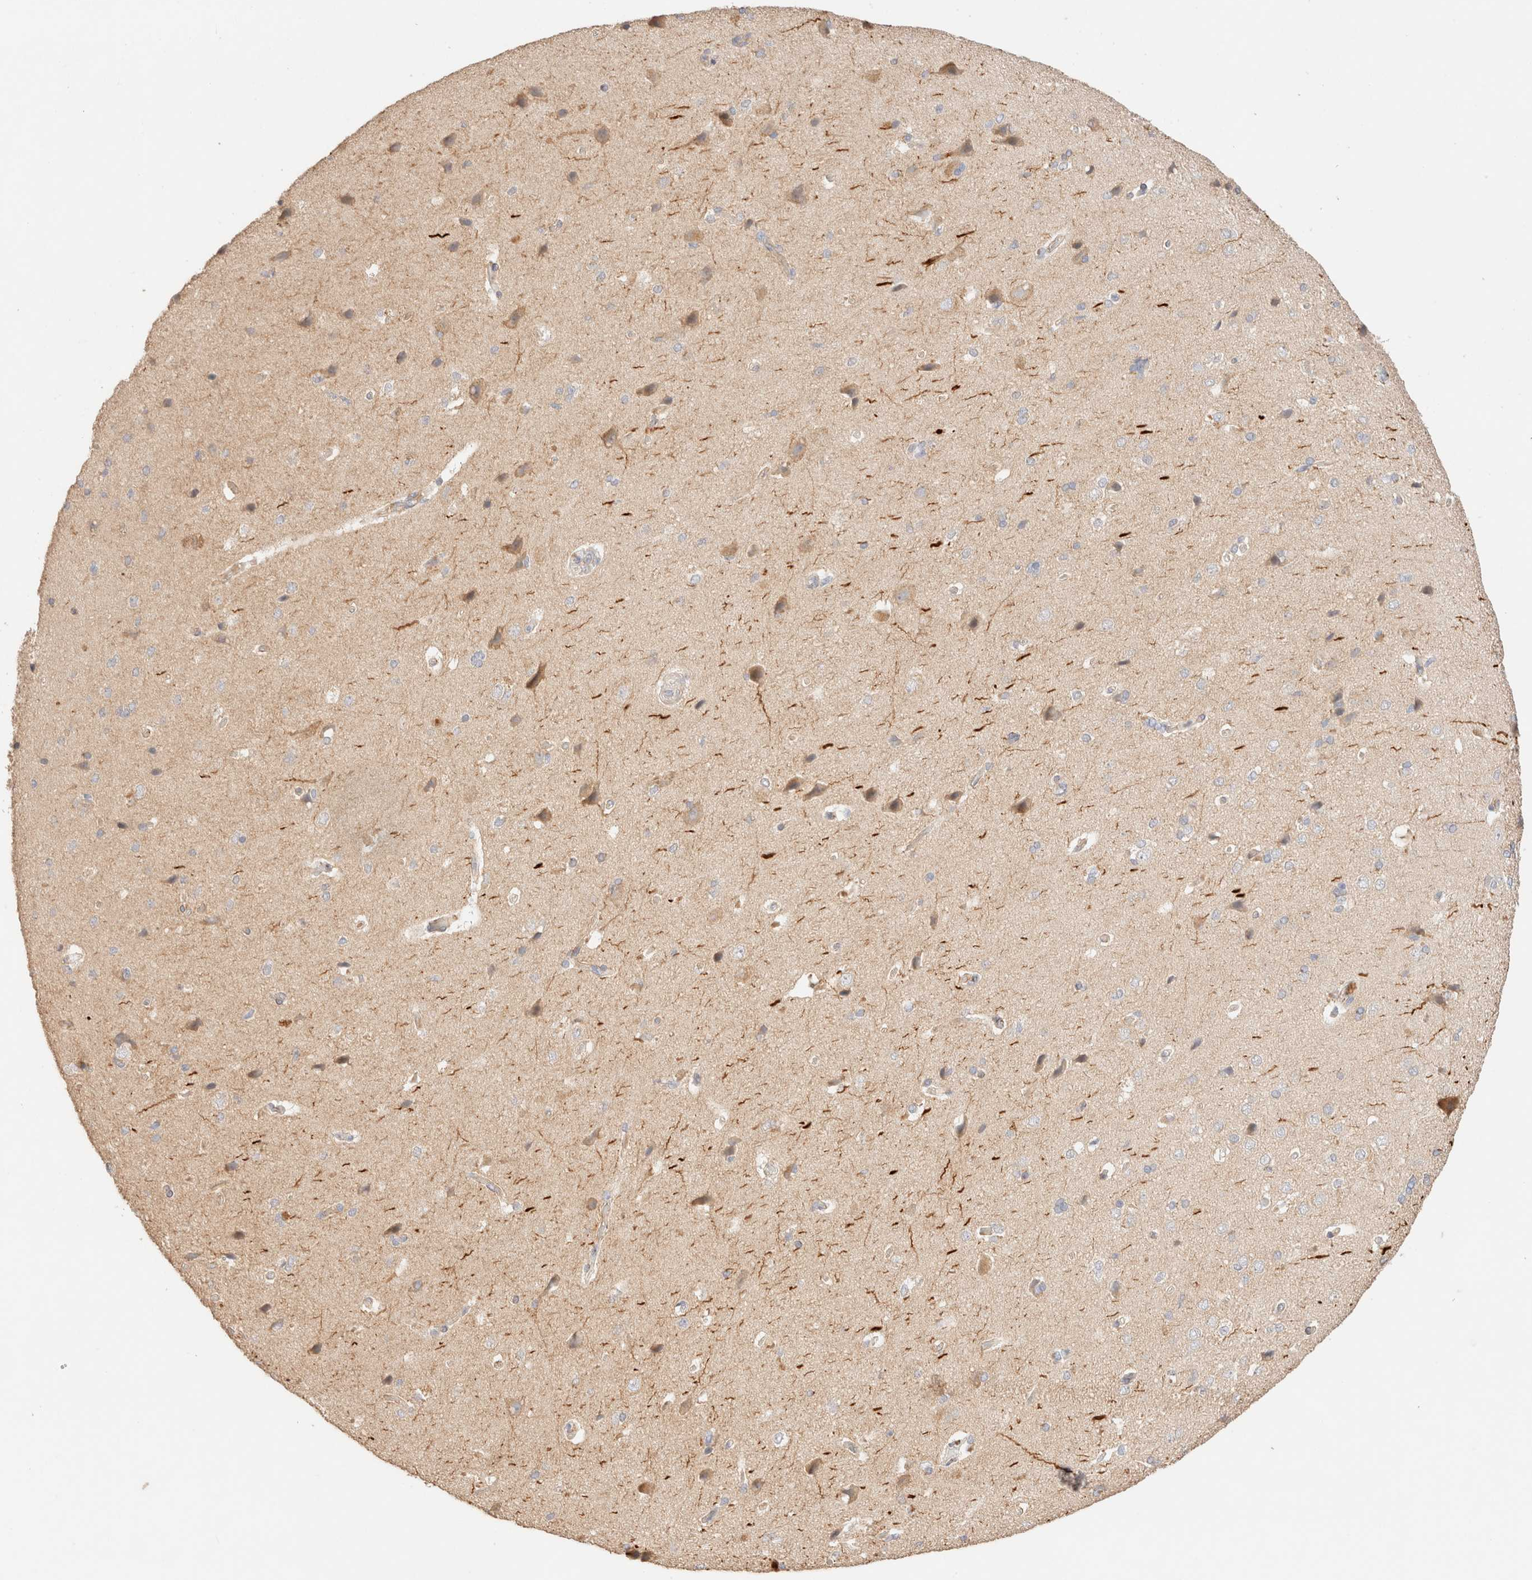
{"staining": {"intensity": "negative", "quantity": "none", "location": "none"}, "tissue": "cerebral cortex", "cell_type": "Endothelial cells", "image_type": "normal", "snomed": [{"axis": "morphology", "description": "Normal tissue, NOS"}, {"axis": "topography", "description": "Cerebral cortex"}], "caption": "The IHC photomicrograph has no significant staining in endothelial cells of cerebral cortex. Nuclei are stained in blue.", "gene": "SNTB1", "patient": {"sex": "male", "age": 62}}